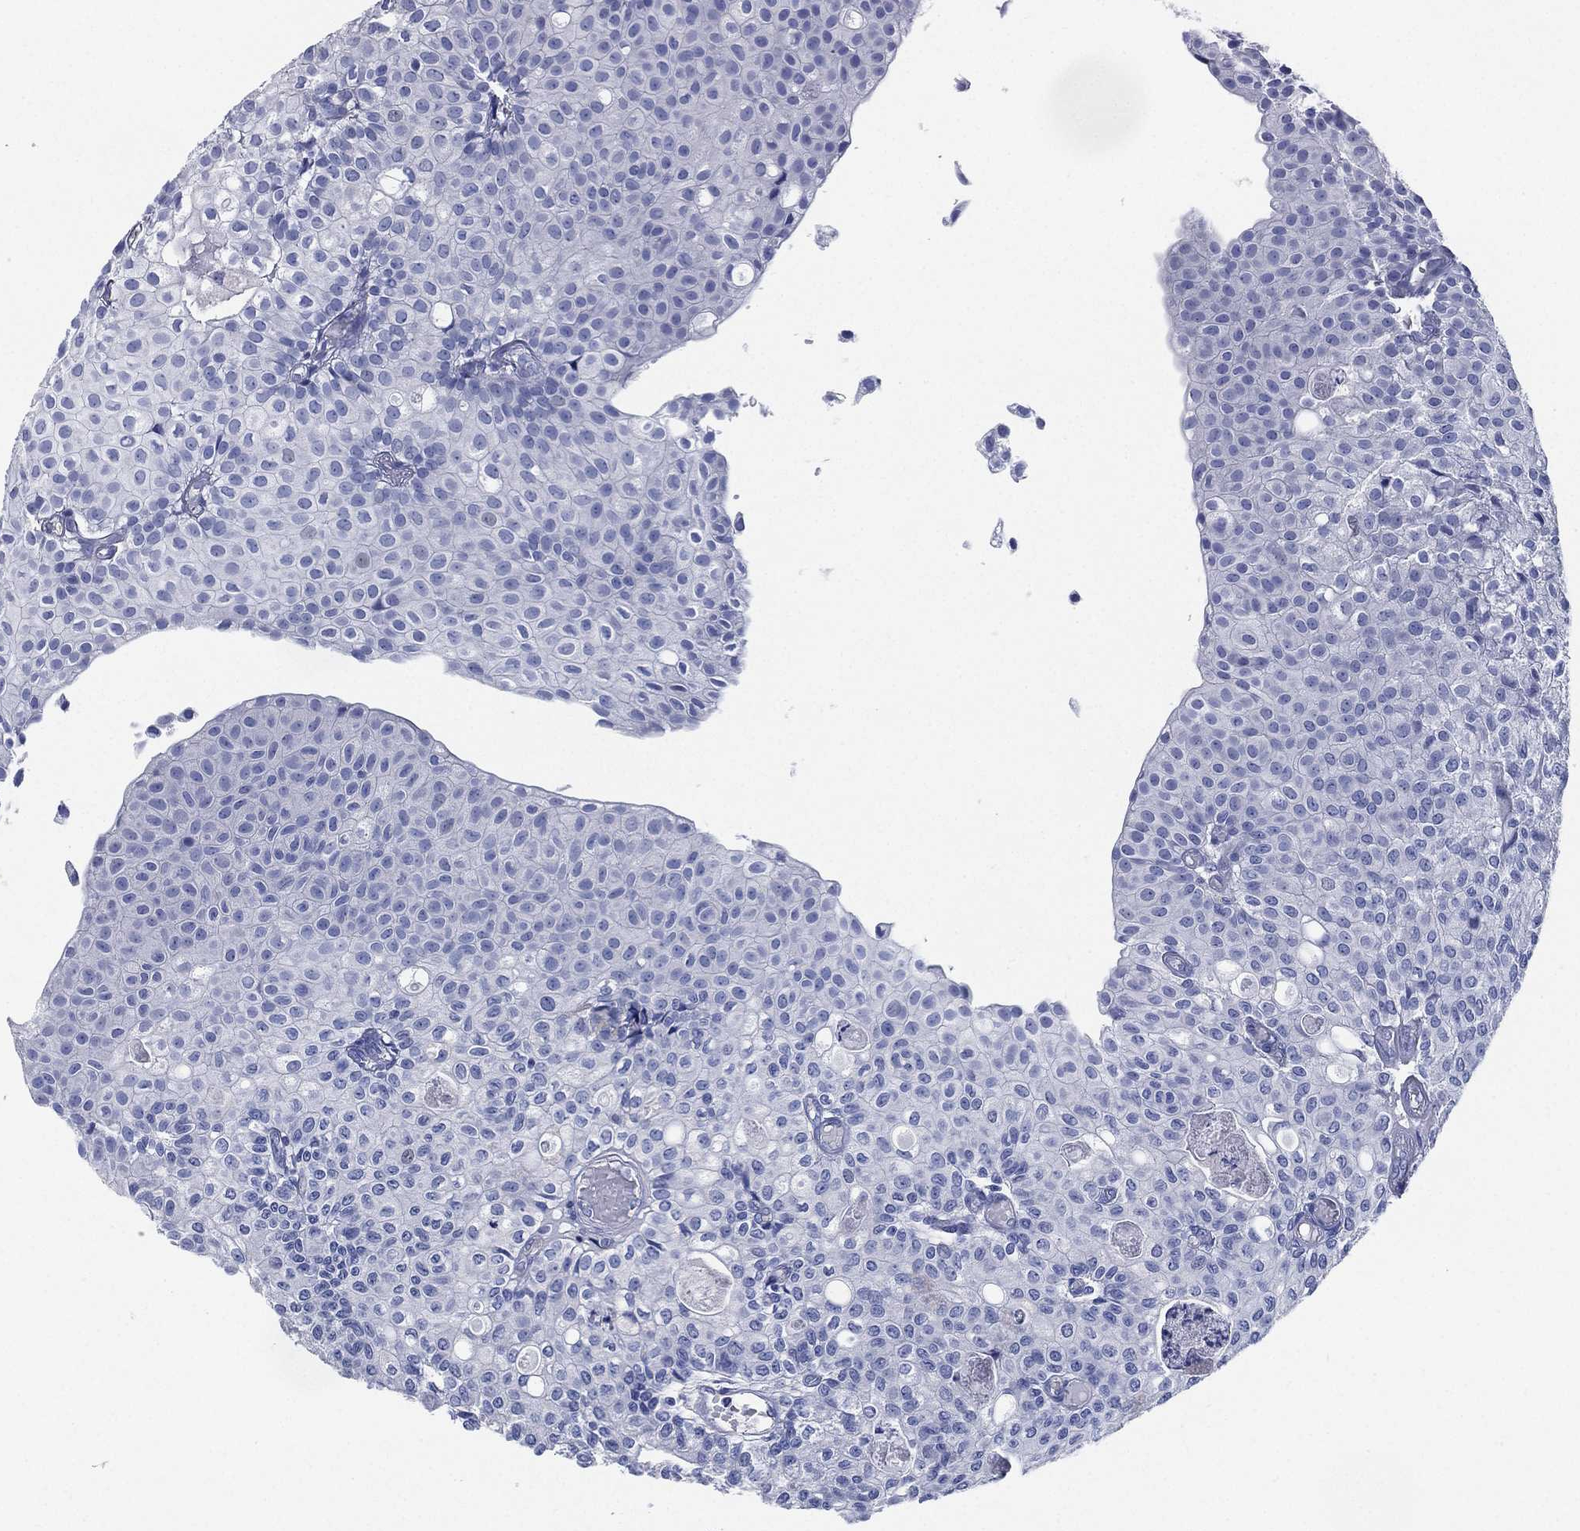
{"staining": {"intensity": "negative", "quantity": "none", "location": "none"}, "tissue": "urothelial cancer", "cell_type": "Tumor cells", "image_type": "cancer", "snomed": [{"axis": "morphology", "description": "Urothelial carcinoma, Low grade"}, {"axis": "topography", "description": "Urinary bladder"}], "caption": "Immunohistochemistry of human urothelial cancer shows no positivity in tumor cells.", "gene": "CCDC70", "patient": {"sex": "male", "age": 89}}